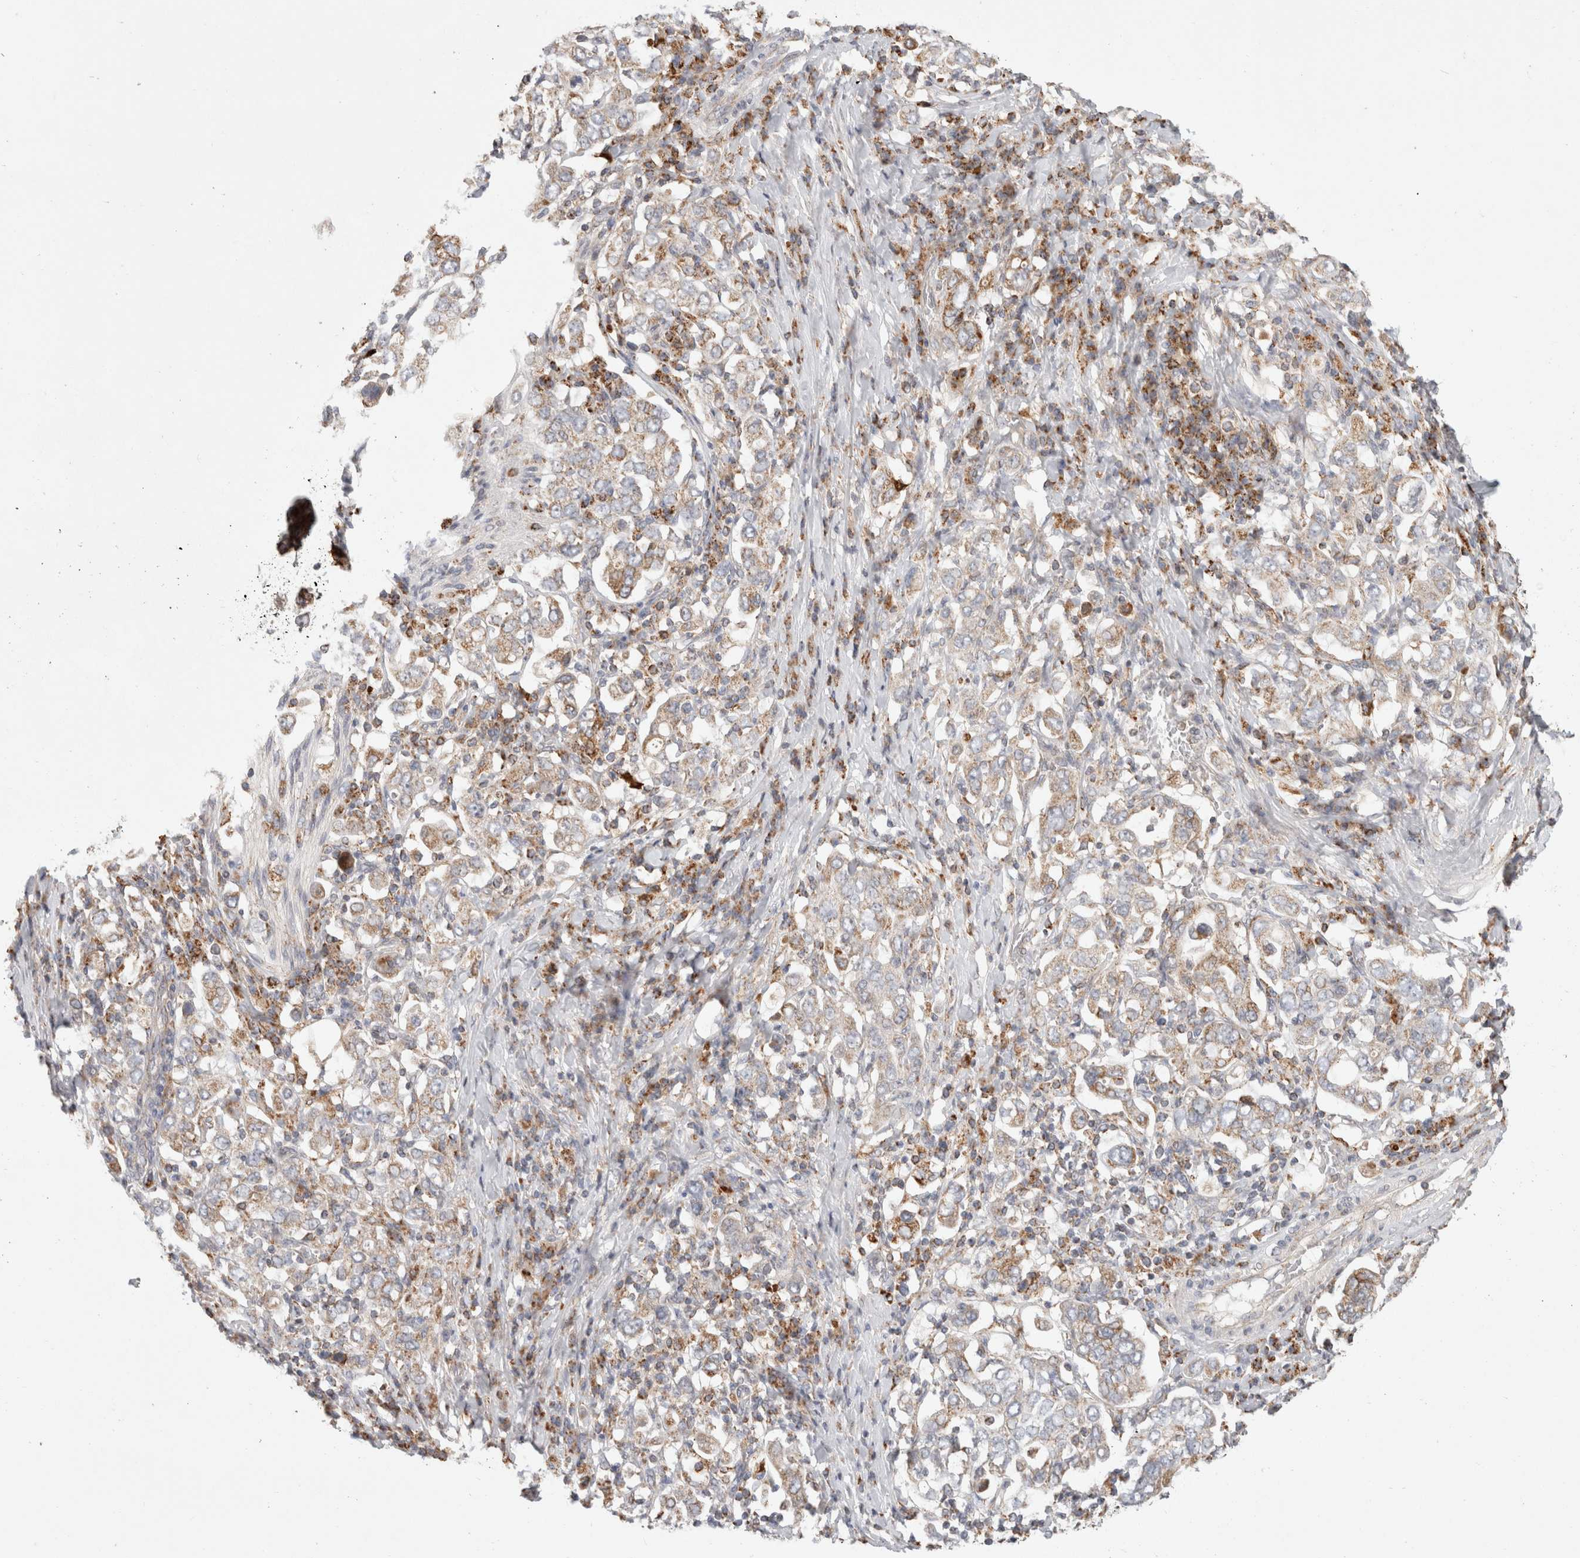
{"staining": {"intensity": "weak", "quantity": "25%-75%", "location": "cytoplasmic/membranous"}, "tissue": "stomach cancer", "cell_type": "Tumor cells", "image_type": "cancer", "snomed": [{"axis": "morphology", "description": "Adenocarcinoma, NOS"}, {"axis": "topography", "description": "Stomach, upper"}], "caption": "A brown stain labels weak cytoplasmic/membranous positivity of a protein in stomach cancer (adenocarcinoma) tumor cells.", "gene": "HROB", "patient": {"sex": "male", "age": 62}}